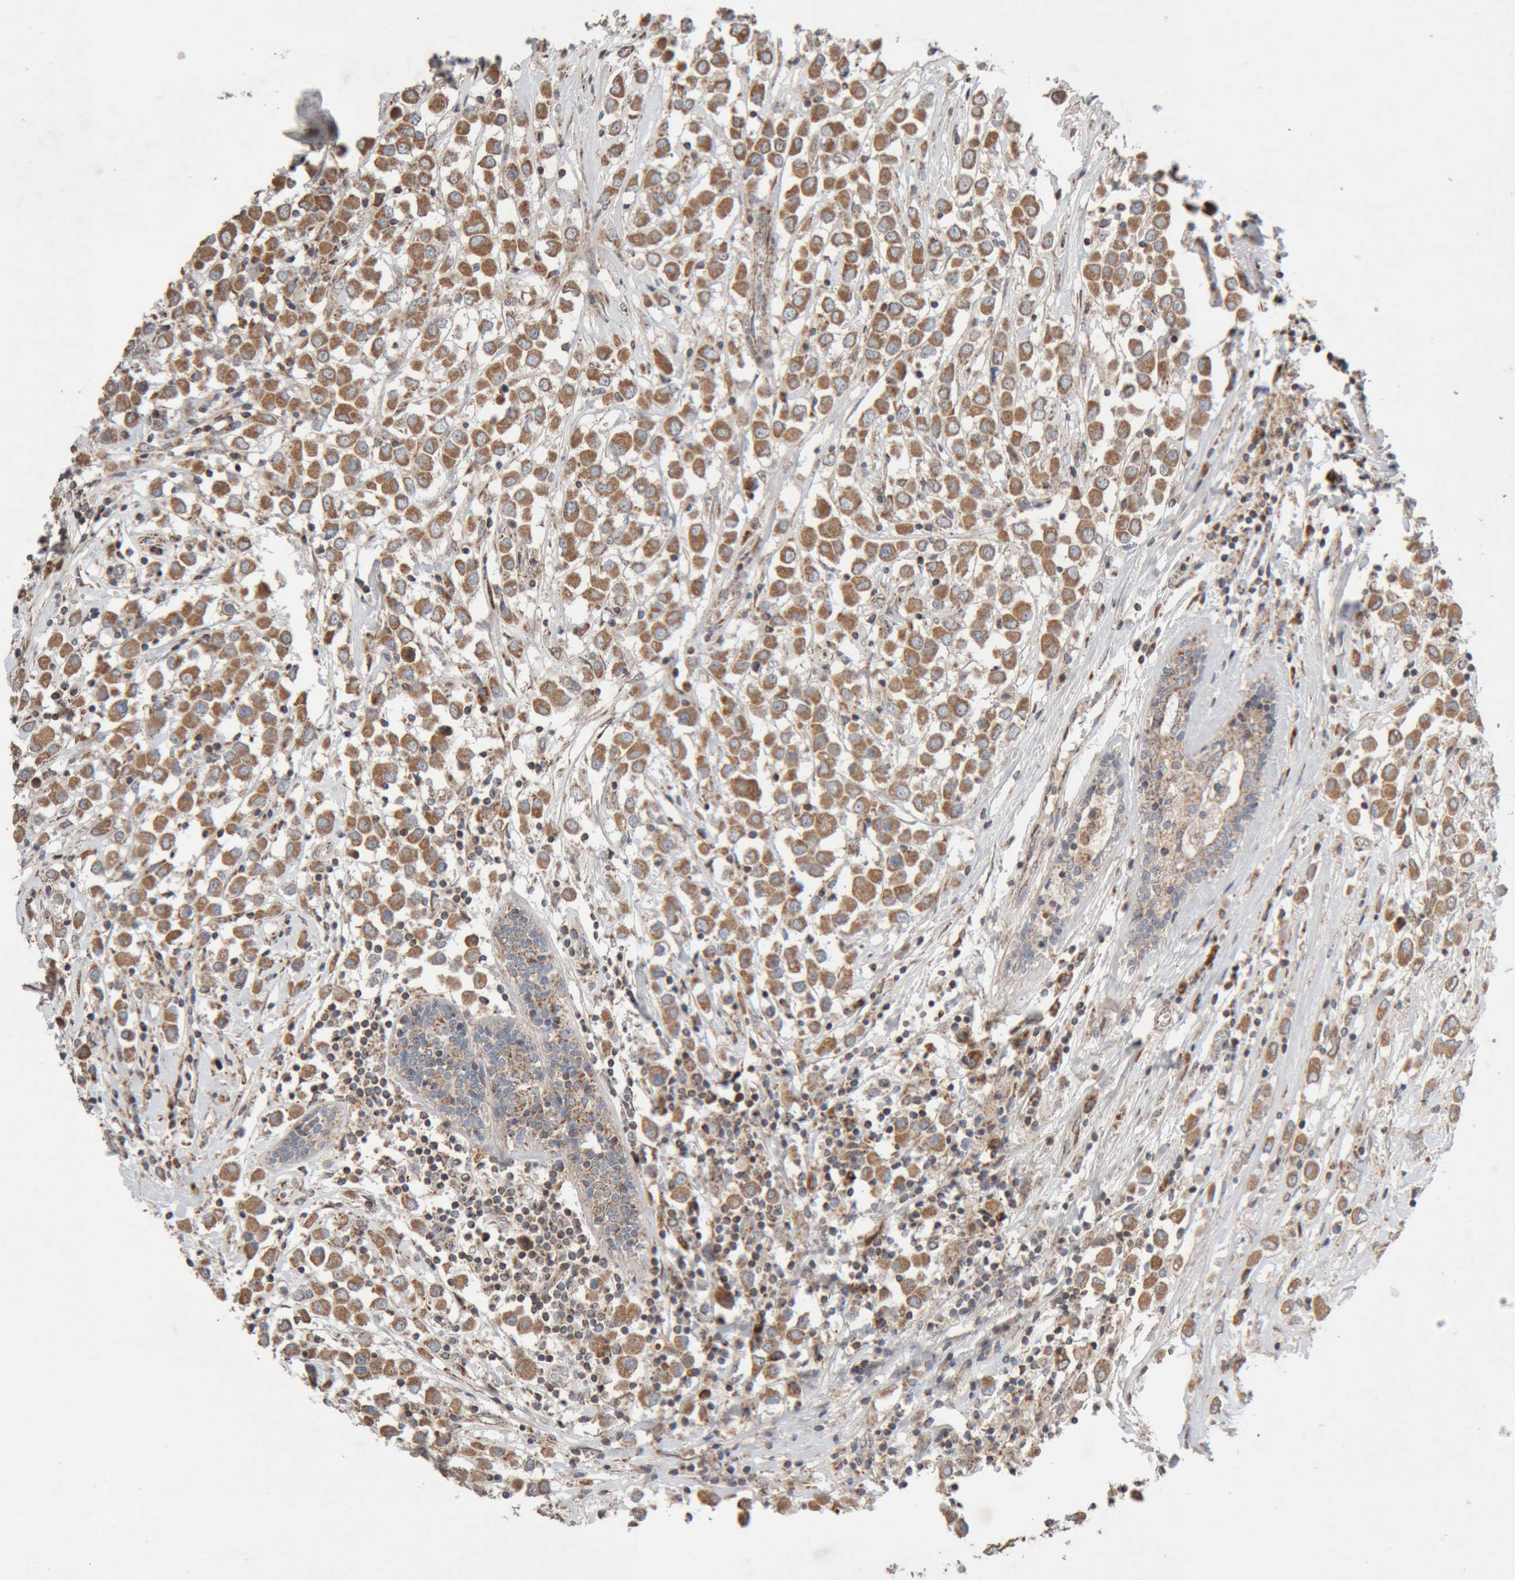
{"staining": {"intensity": "moderate", "quantity": ">75%", "location": "cytoplasmic/membranous"}, "tissue": "breast cancer", "cell_type": "Tumor cells", "image_type": "cancer", "snomed": [{"axis": "morphology", "description": "Duct carcinoma"}, {"axis": "topography", "description": "Breast"}], "caption": "Protein staining of breast cancer (intraductal carcinoma) tissue displays moderate cytoplasmic/membranous positivity in approximately >75% of tumor cells.", "gene": "KIF21B", "patient": {"sex": "female", "age": 61}}